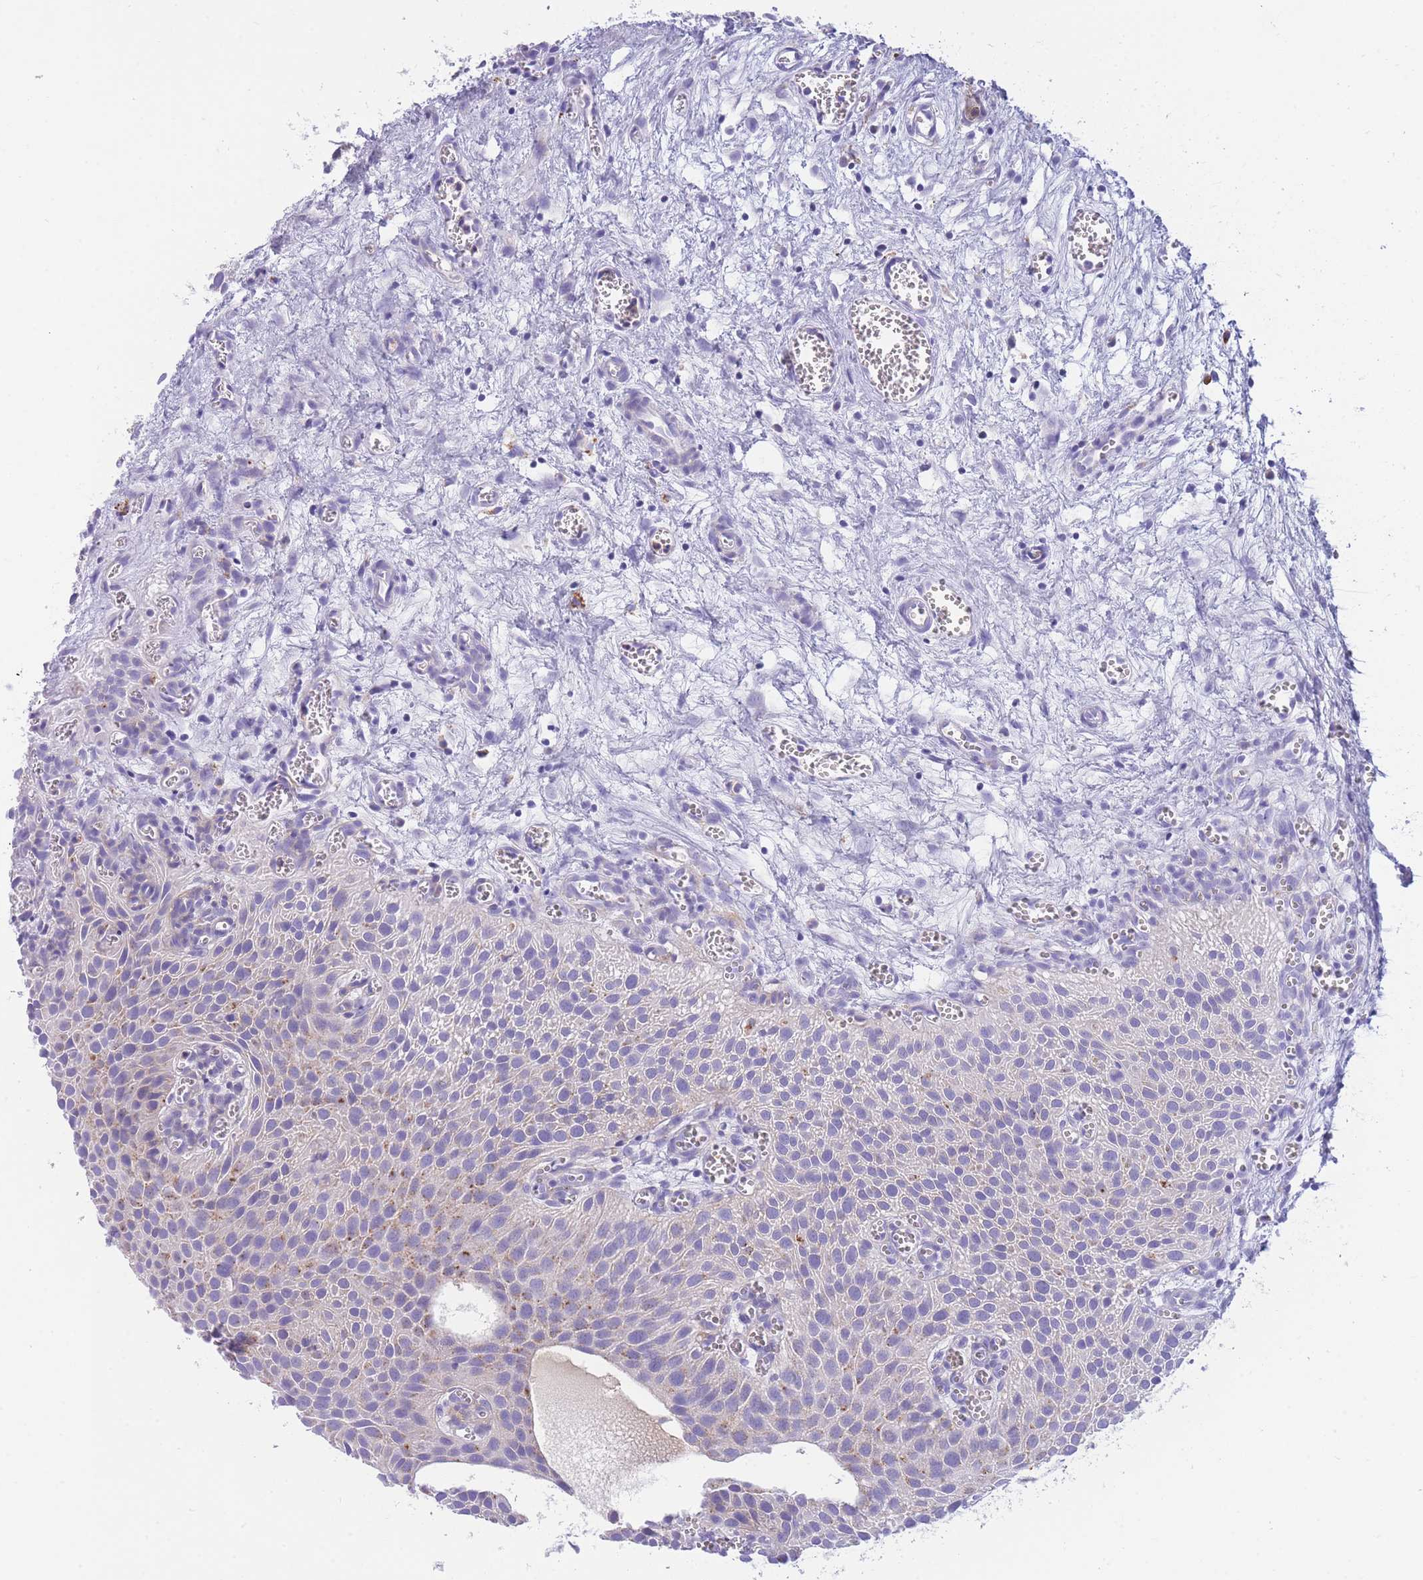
{"staining": {"intensity": "weak", "quantity": "<25%", "location": "cytoplasmic/membranous"}, "tissue": "urothelial cancer", "cell_type": "Tumor cells", "image_type": "cancer", "snomed": [{"axis": "morphology", "description": "Urothelial carcinoma, Low grade"}, {"axis": "topography", "description": "Urinary bladder"}], "caption": "A histopathology image of human urothelial cancer is negative for staining in tumor cells.", "gene": "PLBD1", "patient": {"sex": "male", "age": 88}}